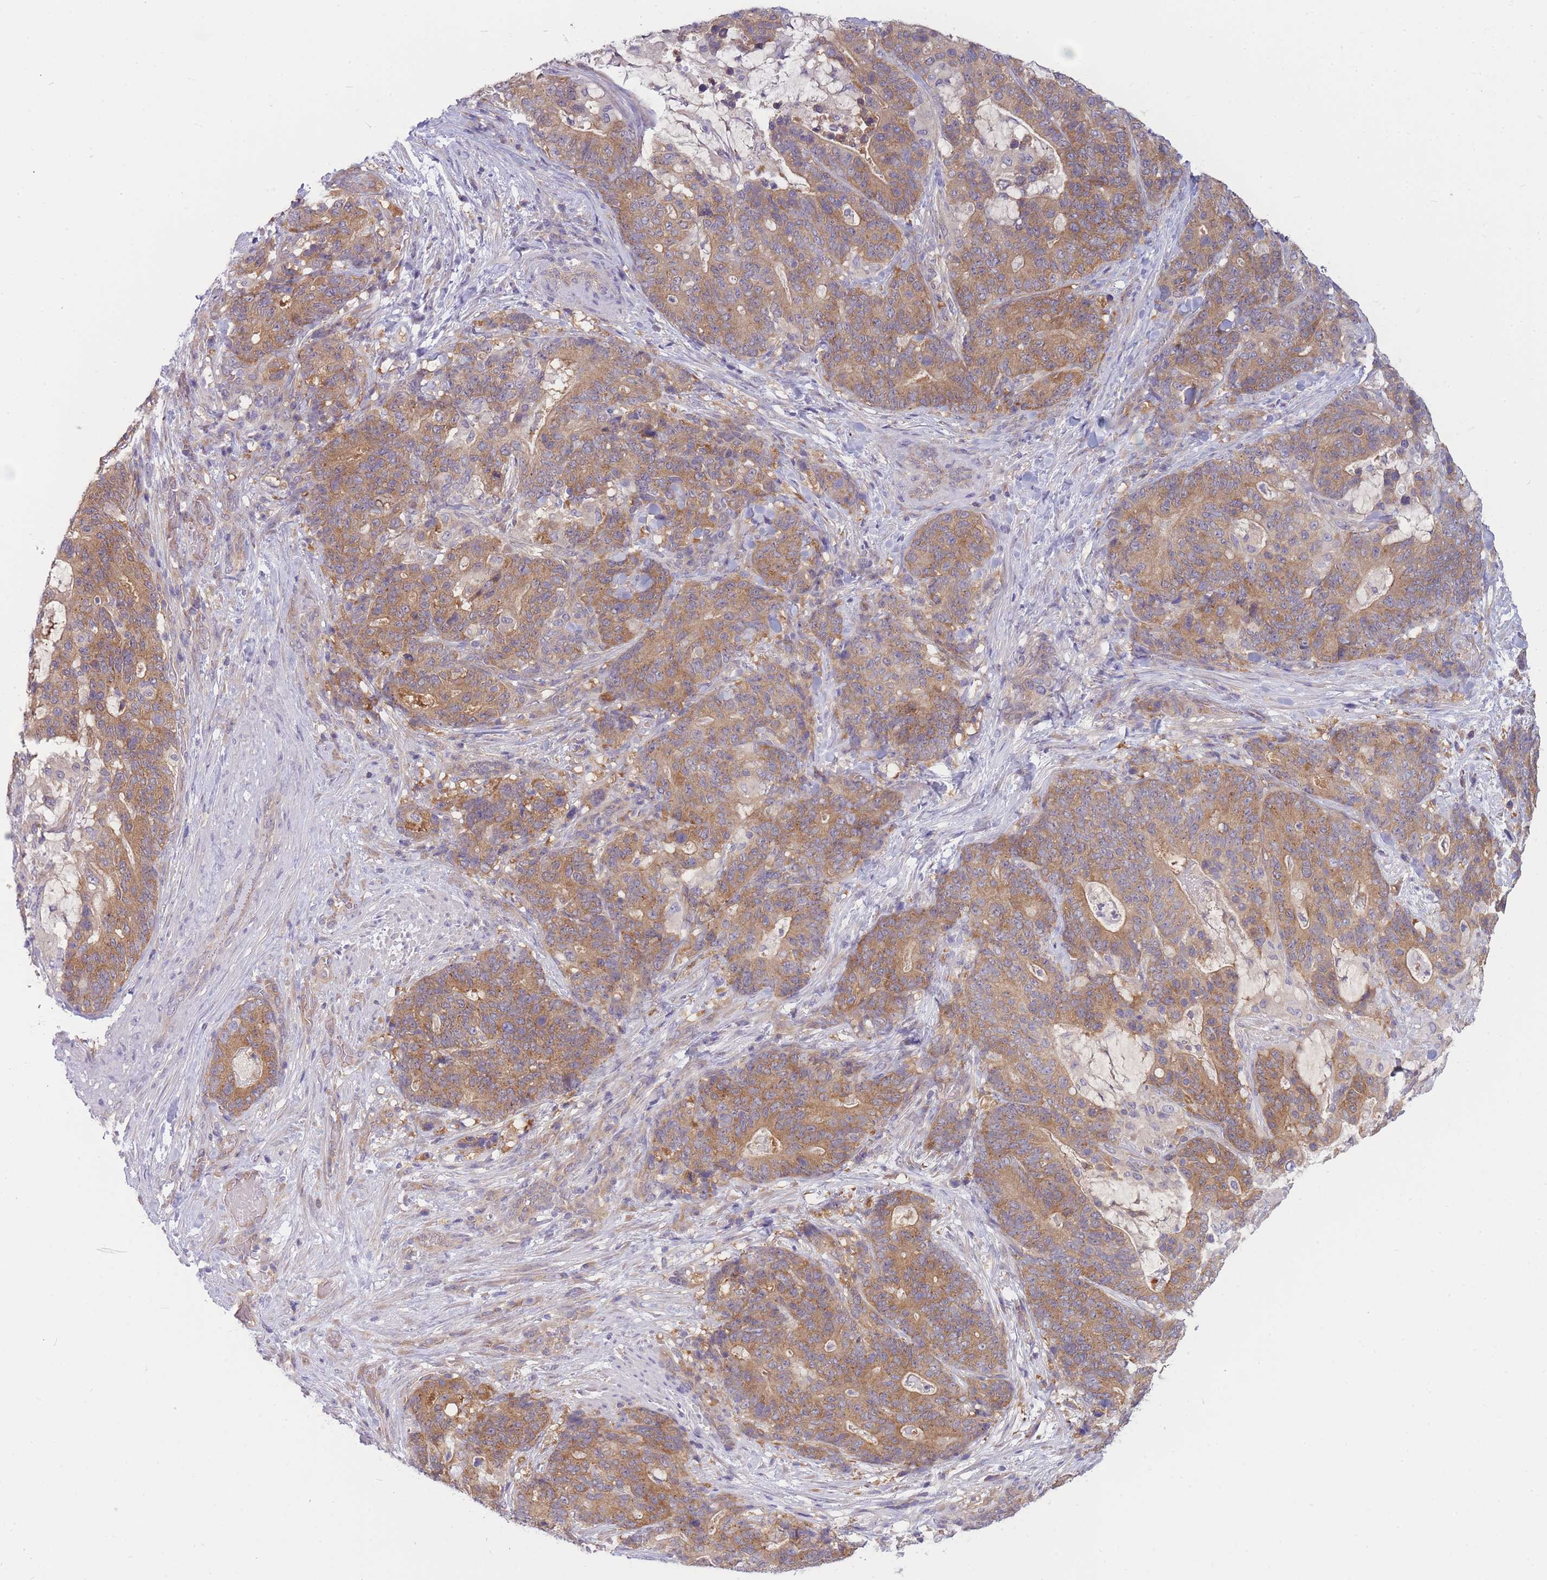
{"staining": {"intensity": "moderate", "quantity": ">75%", "location": "cytoplasmic/membranous"}, "tissue": "stomach cancer", "cell_type": "Tumor cells", "image_type": "cancer", "snomed": [{"axis": "morphology", "description": "Normal tissue, NOS"}, {"axis": "morphology", "description": "Adenocarcinoma, NOS"}, {"axis": "topography", "description": "Stomach"}], "caption": "A brown stain shows moderate cytoplasmic/membranous expression of a protein in stomach cancer tumor cells.", "gene": "PFDN6", "patient": {"sex": "female", "age": 64}}